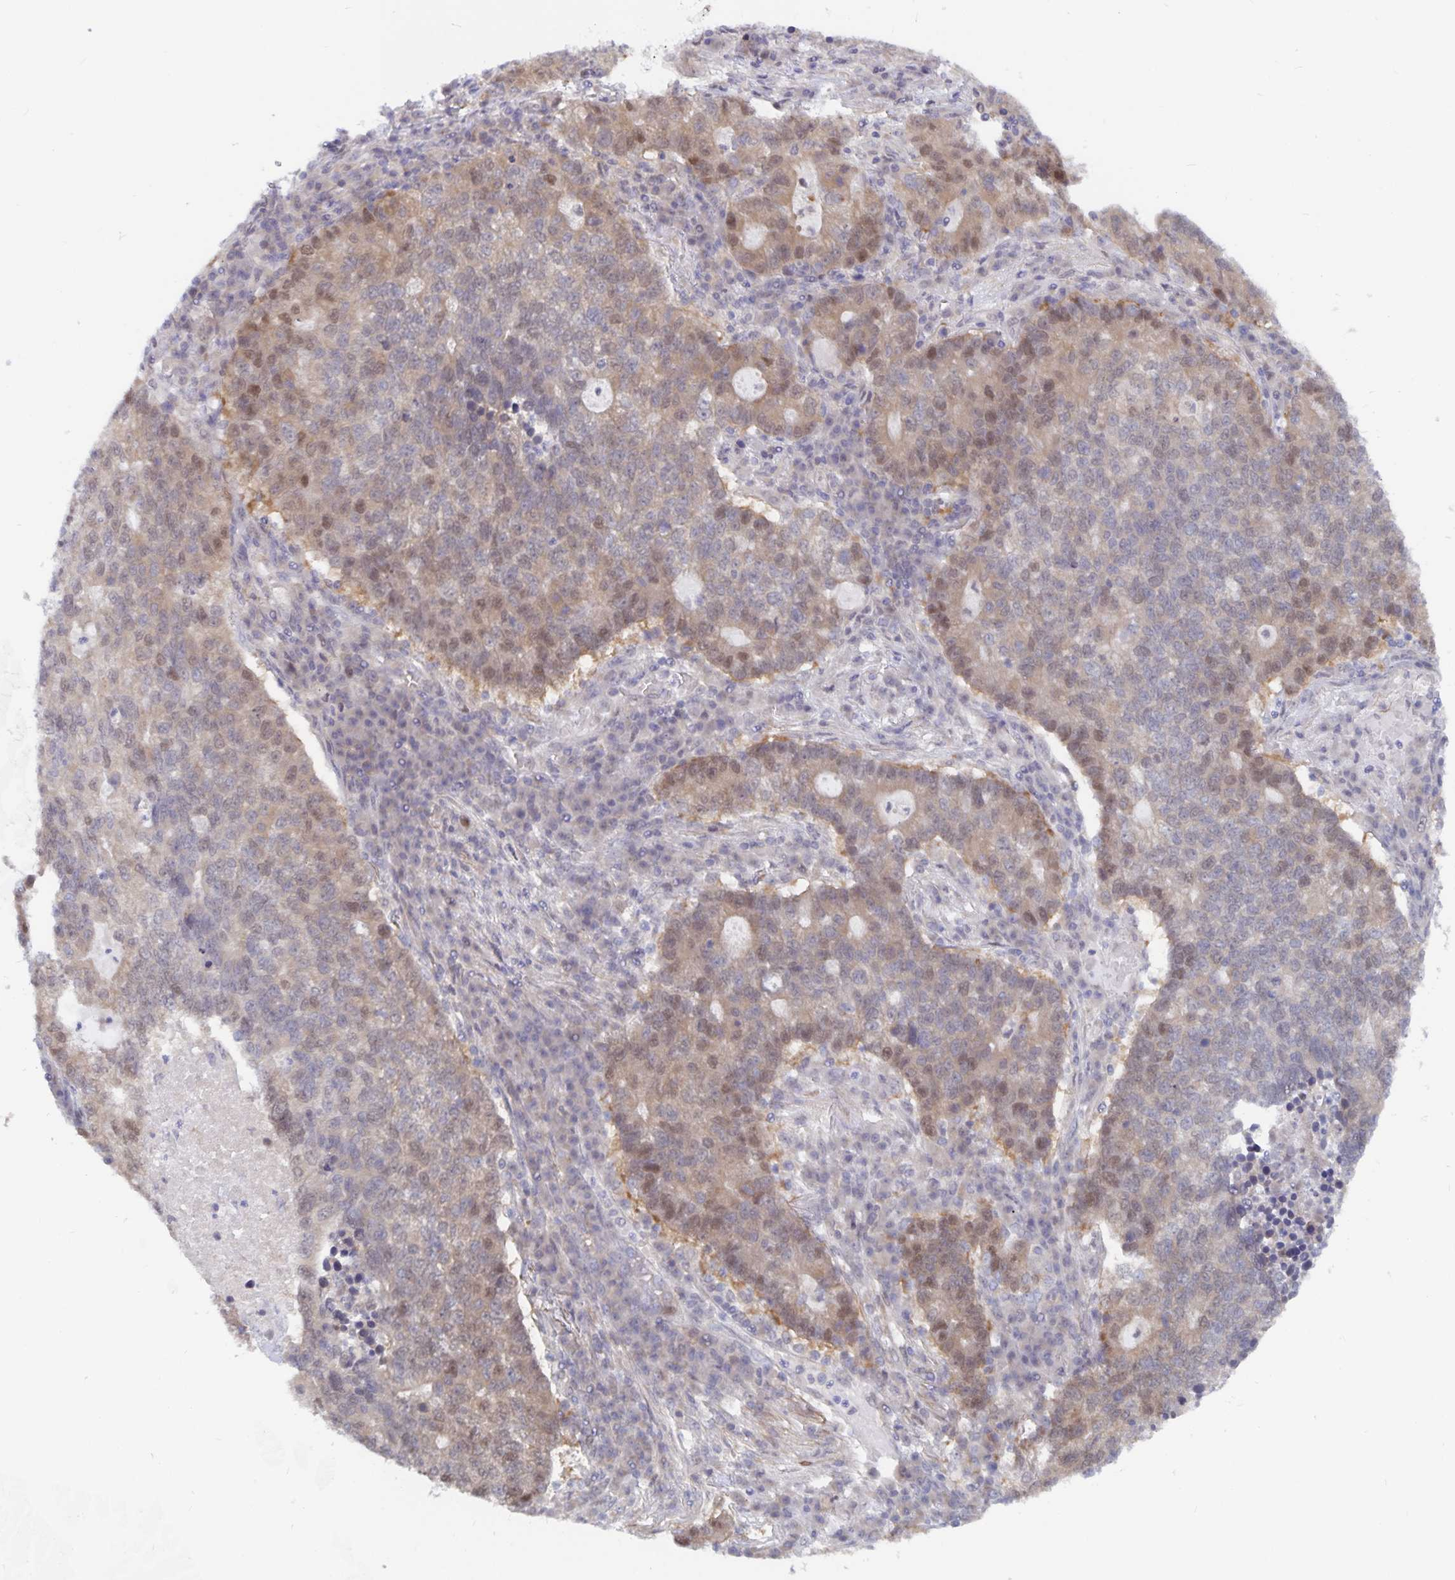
{"staining": {"intensity": "weak", "quantity": "<25%", "location": "nuclear"}, "tissue": "lung cancer", "cell_type": "Tumor cells", "image_type": "cancer", "snomed": [{"axis": "morphology", "description": "Adenocarcinoma, NOS"}, {"axis": "topography", "description": "Lung"}], "caption": "This photomicrograph is of lung adenocarcinoma stained with immunohistochemistry to label a protein in brown with the nuclei are counter-stained blue. There is no expression in tumor cells.", "gene": "BAG6", "patient": {"sex": "male", "age": 57}}